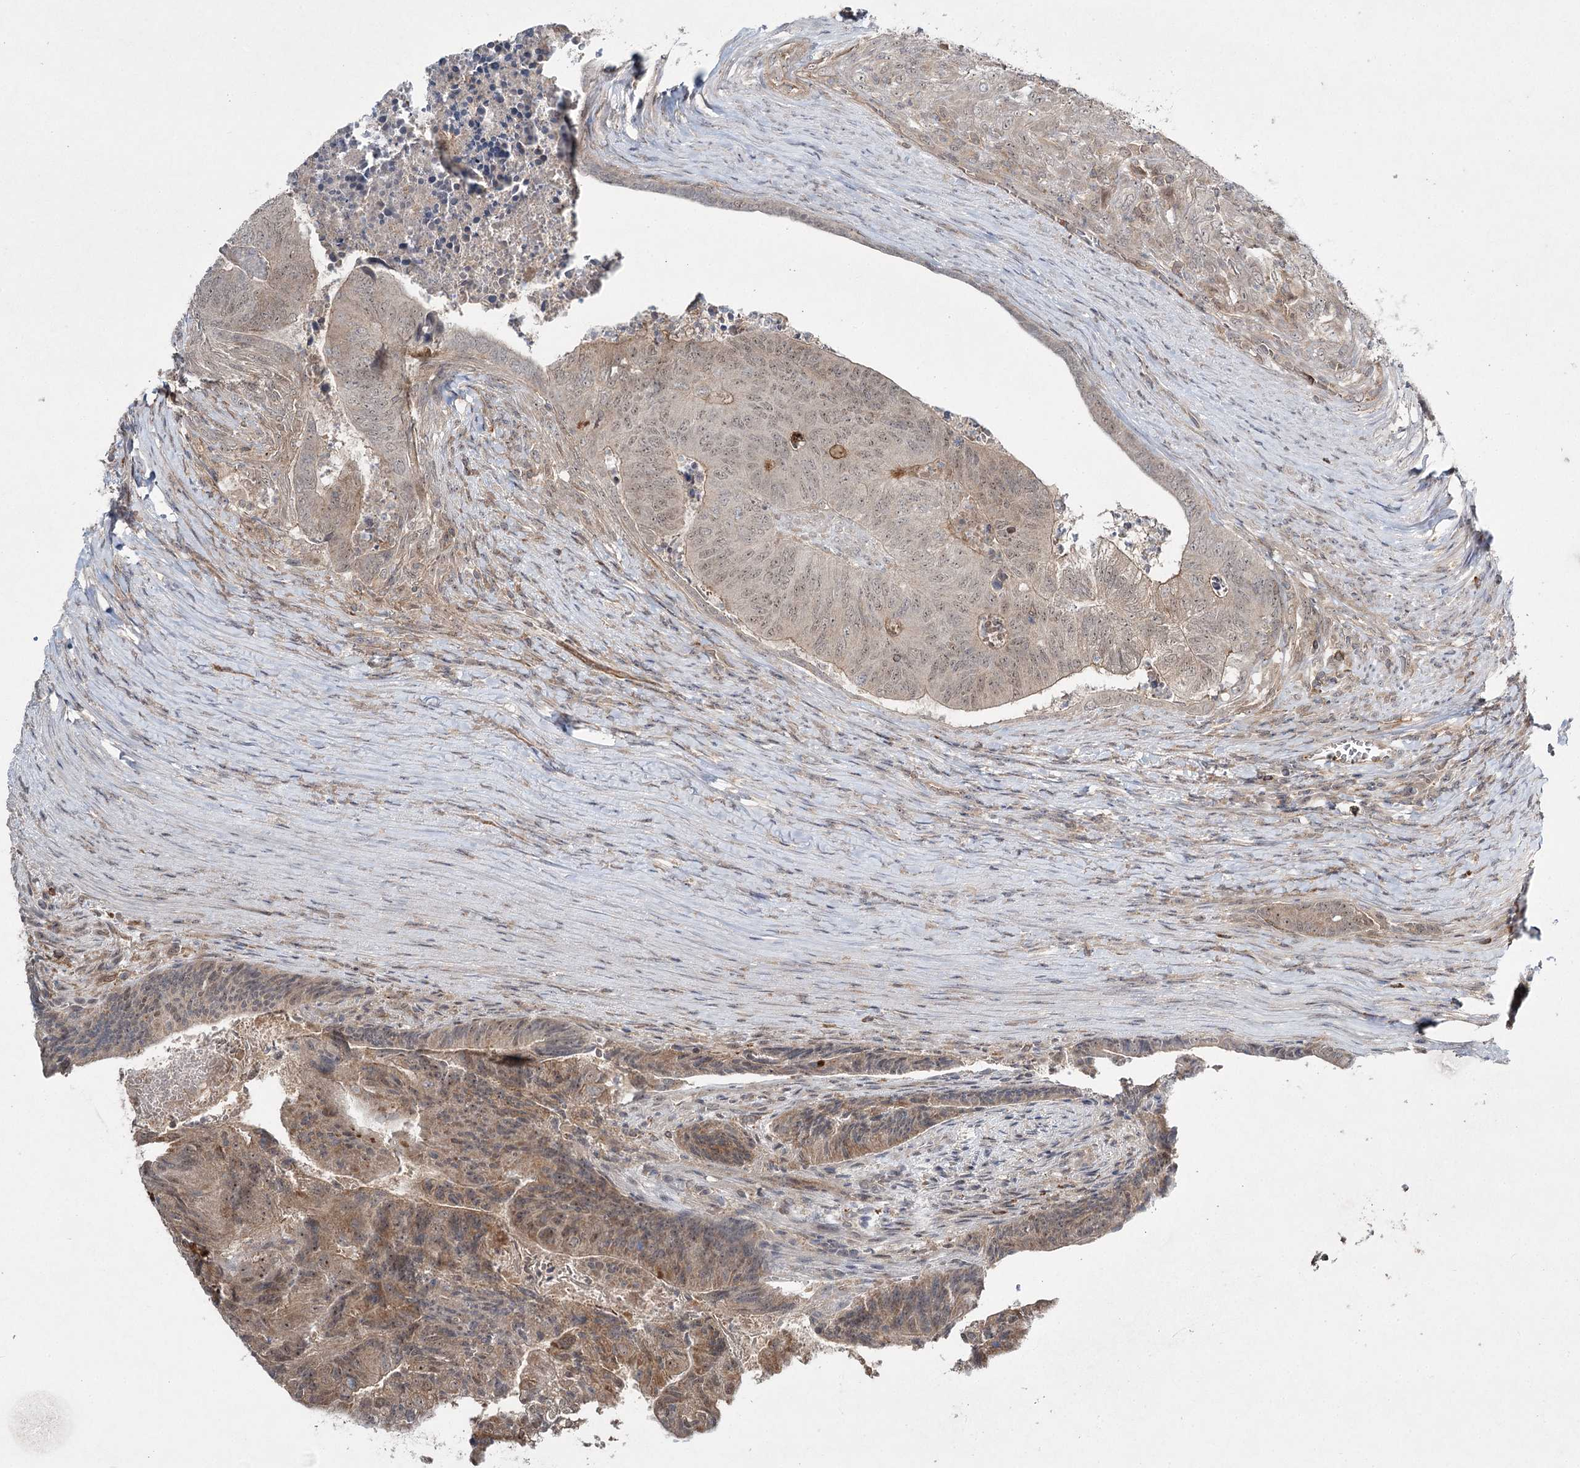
{"staining": {"intensity": "moderate", "quantity": "<25%", "location": "cytoplasmic/membranous,nuclear"}, "tissue": "colorectal cancer", "cell_type": "Tumor cells", "image_type": "cancer", "snomed": [{"axis": "morphology", "description": "Adenocarcinoma, NOS"}, {"axis": "topography", "description": "Colon"}], "caption": "Brown immunohistochemical staining in colorectal cancer (adenocarcinoma) displays moderate cytoplasmic/membranous and nuclear staining in about <25% of tumor cells.", "gene": "WDR44", "patient": {"sex": "female", "age": 67}}